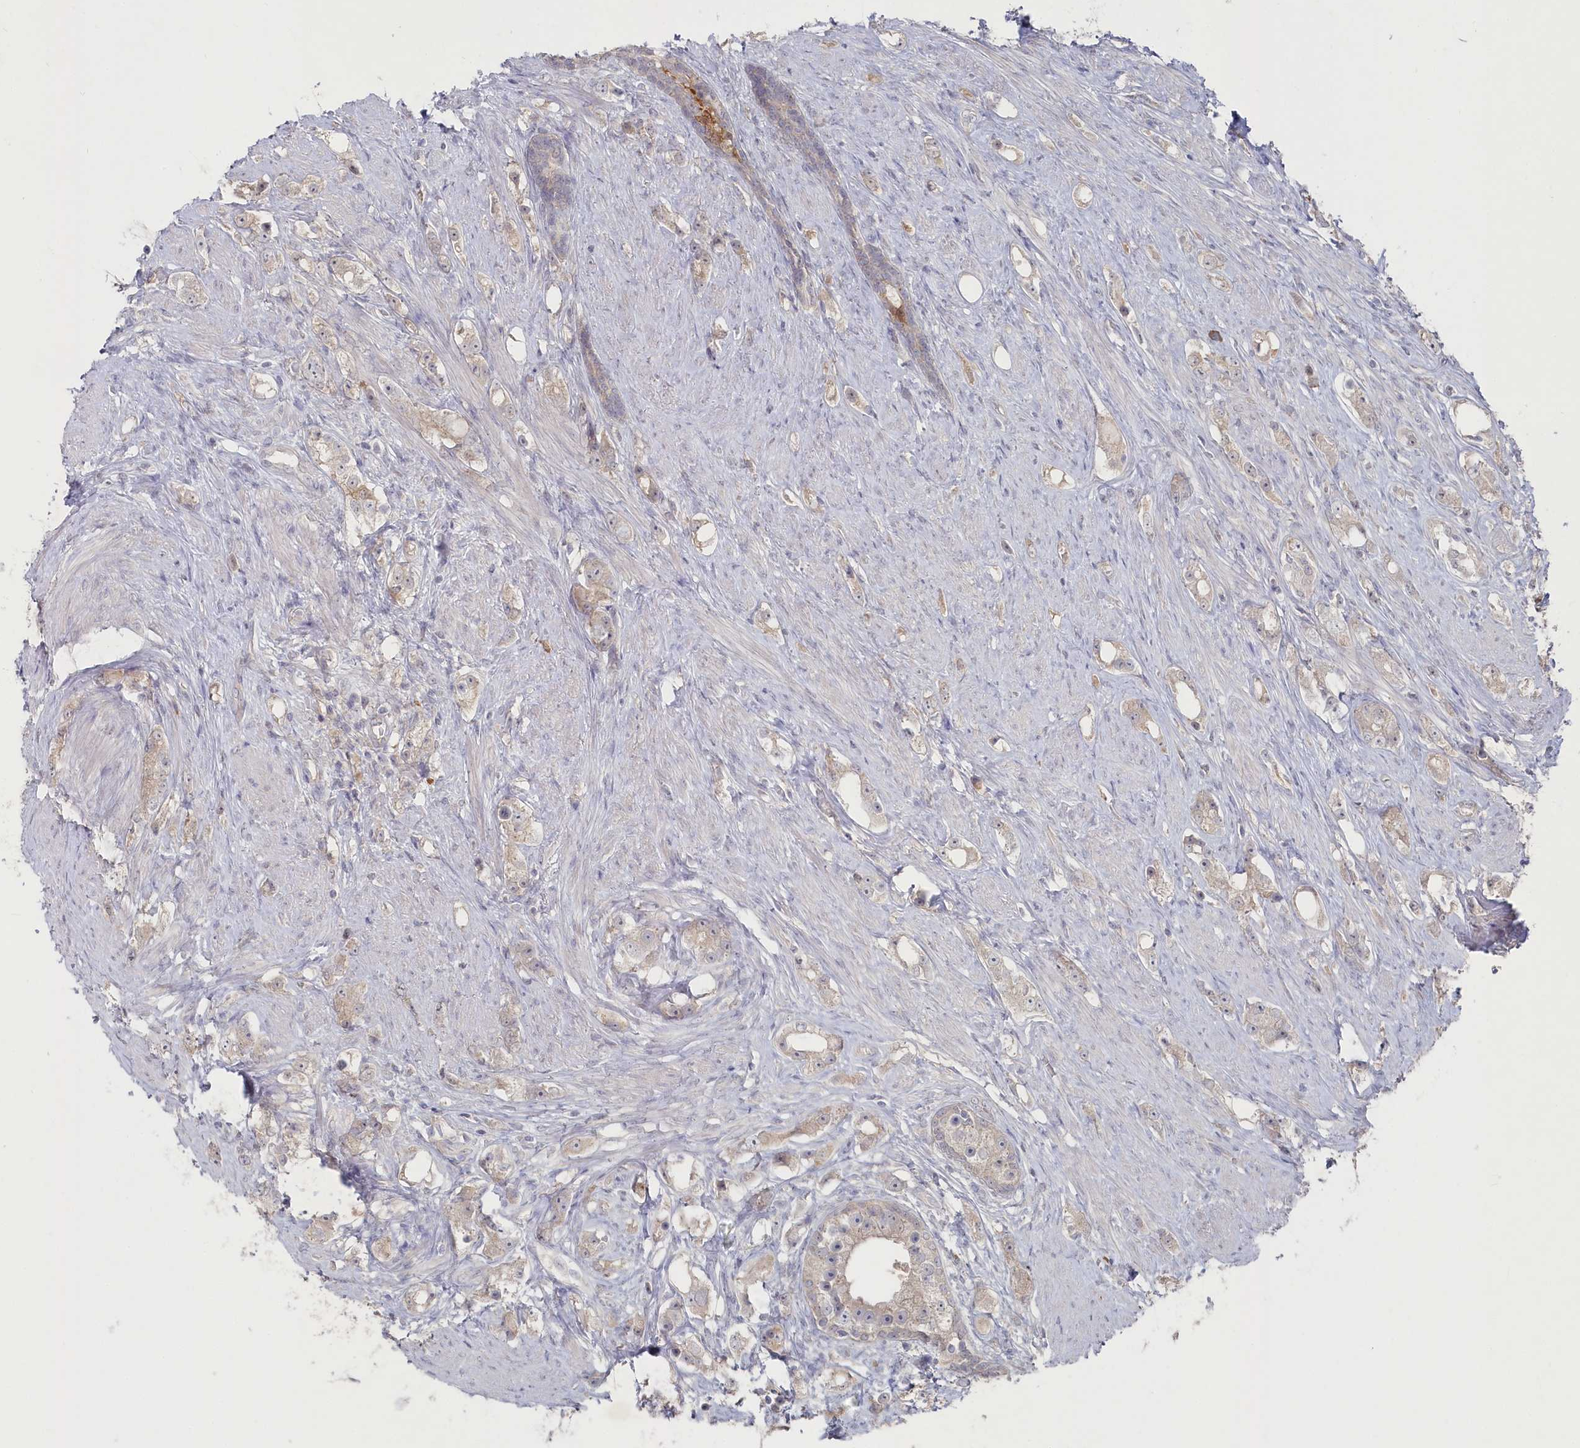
{"staining": {"intensity": "weak", "quantity": "<25%", "location": "cytoplasmic/membranous"}, "tissue": "prostate cancer", "cell_type": "Tumor cells", "image_type": "cancer", "snomed": [{"axis": "morphology", "description": "Adenocarcinoma, High grade"}, {"axis": "topography", "description": "Prostate"}], "caption": "The micrograph shows no staining of tumor cells in prostate cancer.", "gene": "TGFBRAP1", "patient": {"sex": "male", "age": 63}}